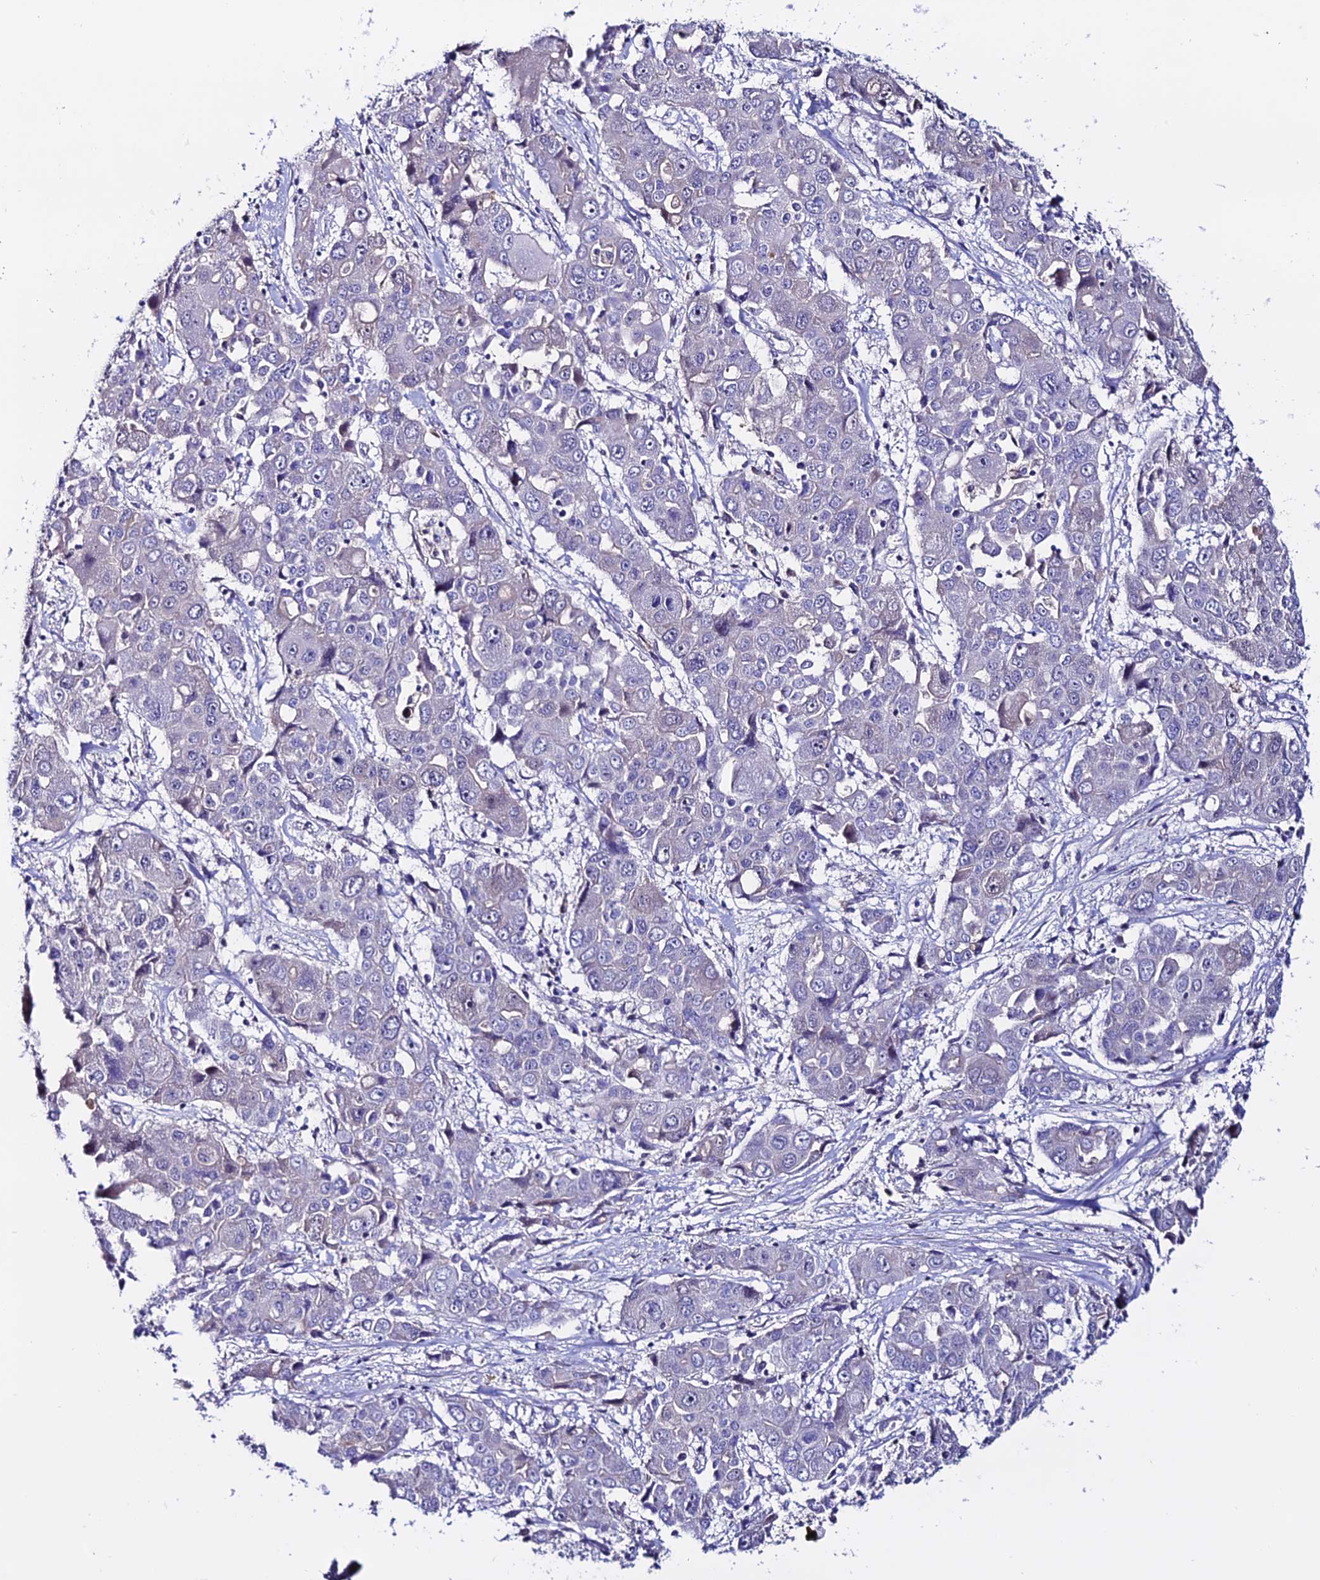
{"staining": {"intensity": "negative", "quantity": "none", "location": "none"}, "tissue": "liver cancer", "cell_type": "Tumor cells", "image_type": "cancer", "snomed": [{"axis": "morphology", "description": "Cholangiocarcinoma"}, {"axis": "topography", "description": "Liver"}], "caption": "This image is of liver cancer stained with immunohistochemistry (IHC) to label a protein in brown with the nuclei are counter-stained blue. There is no staining in tumor cells. (Stains: DAB immunohistochemistry with hematoxylin counter stain, Microscopy: brightfield microscopy at high magnification).", "gene": "FZD8", "patient": {"sex": "male", "age": 67}}